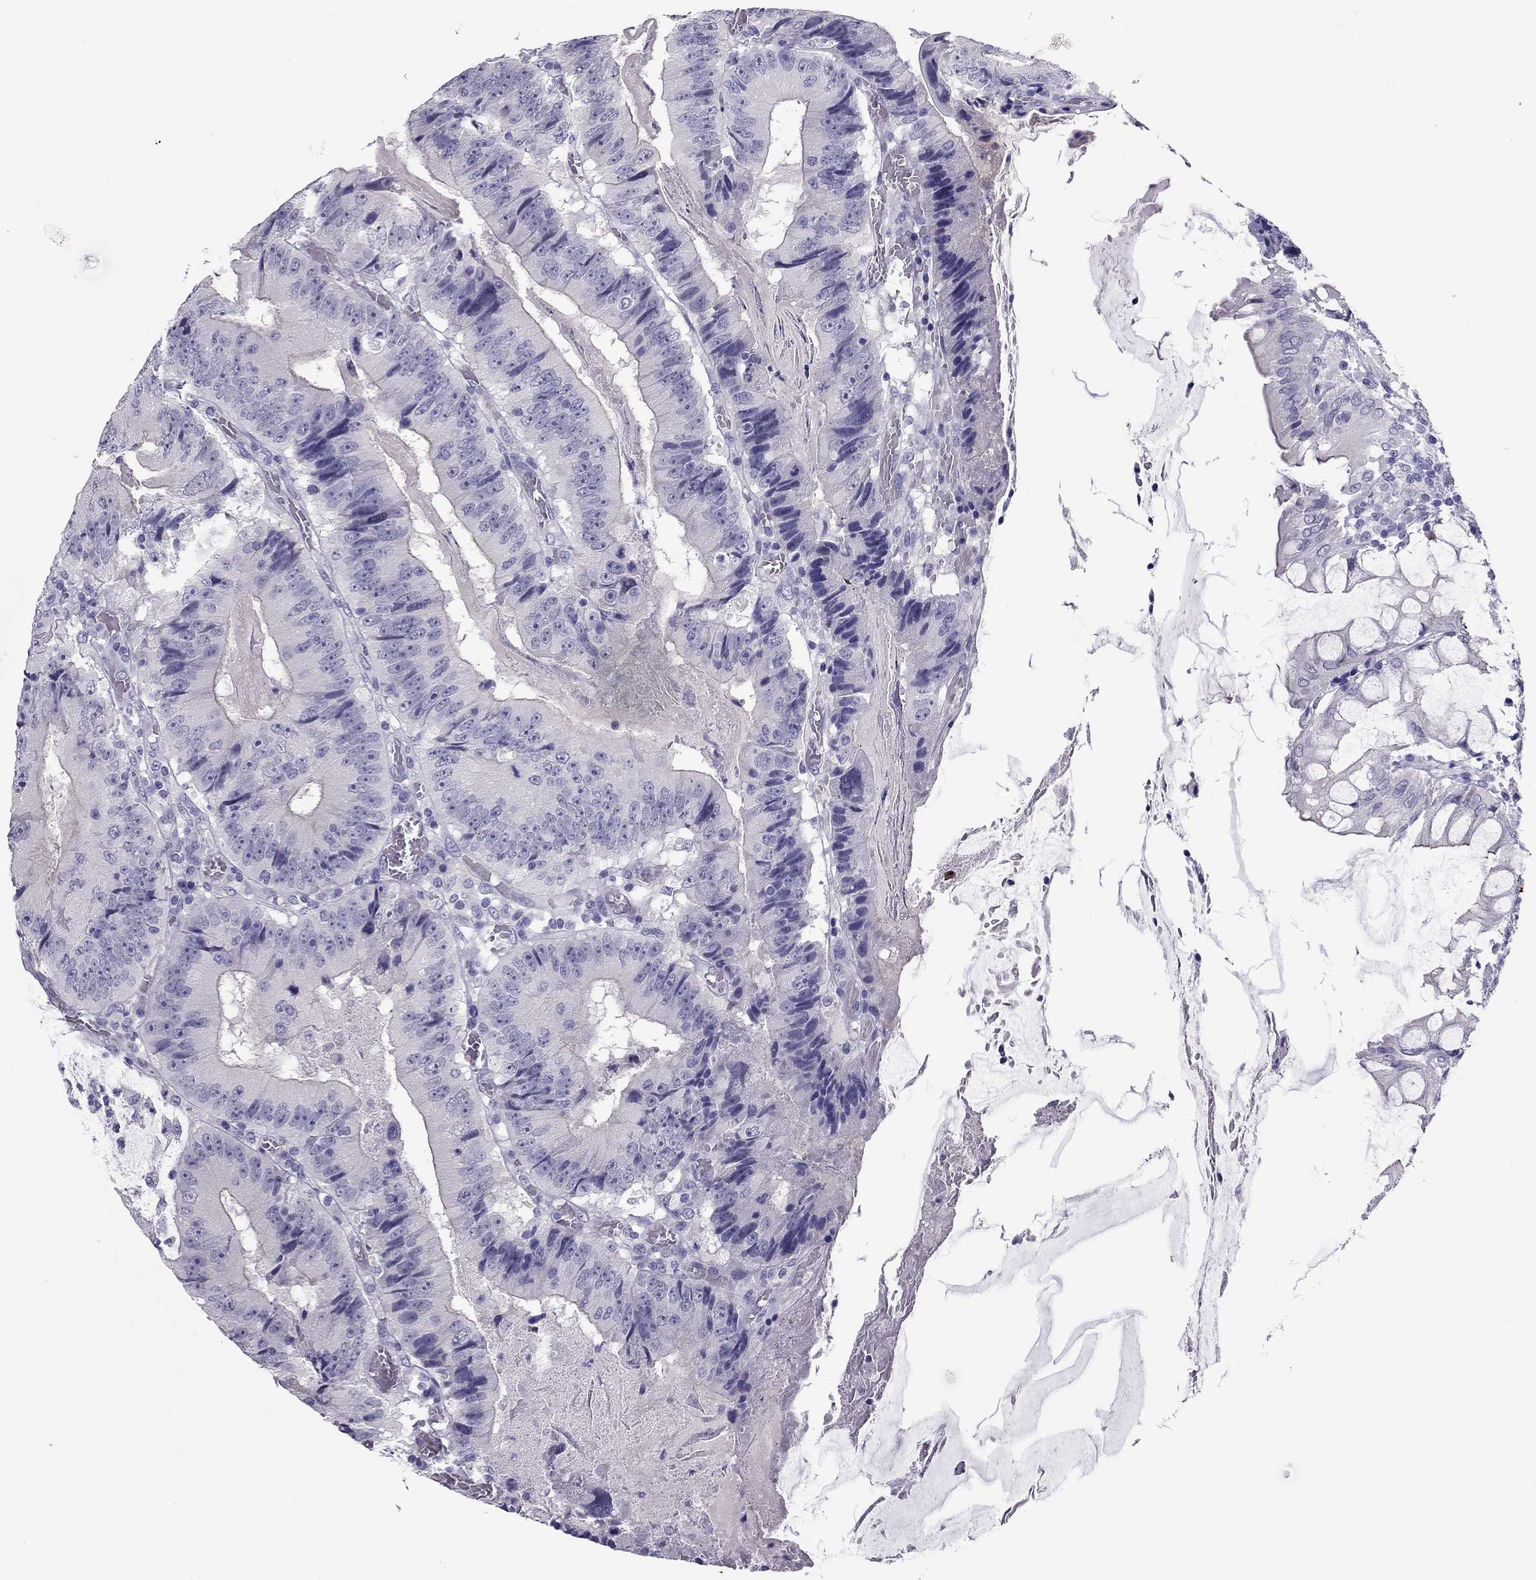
{"staining": {"intensity": "negative", "quantity": "none", "location": "none"}, "tissue": "colorectal cancer", "cell_type": "Tumor cells", "image_type": "cancer", "snomed": [{"axis": "morphology", "description": "Adenocarcinoma, NOS"}, {"axis": "topography", "description": "Colon"}], "caption": "Protein analysis of colorectal adenocarcinoma exhibits no significant expression in tumor cells.", "gene": "PDE6A", "patient": {"sex": "female", "age": 86}}